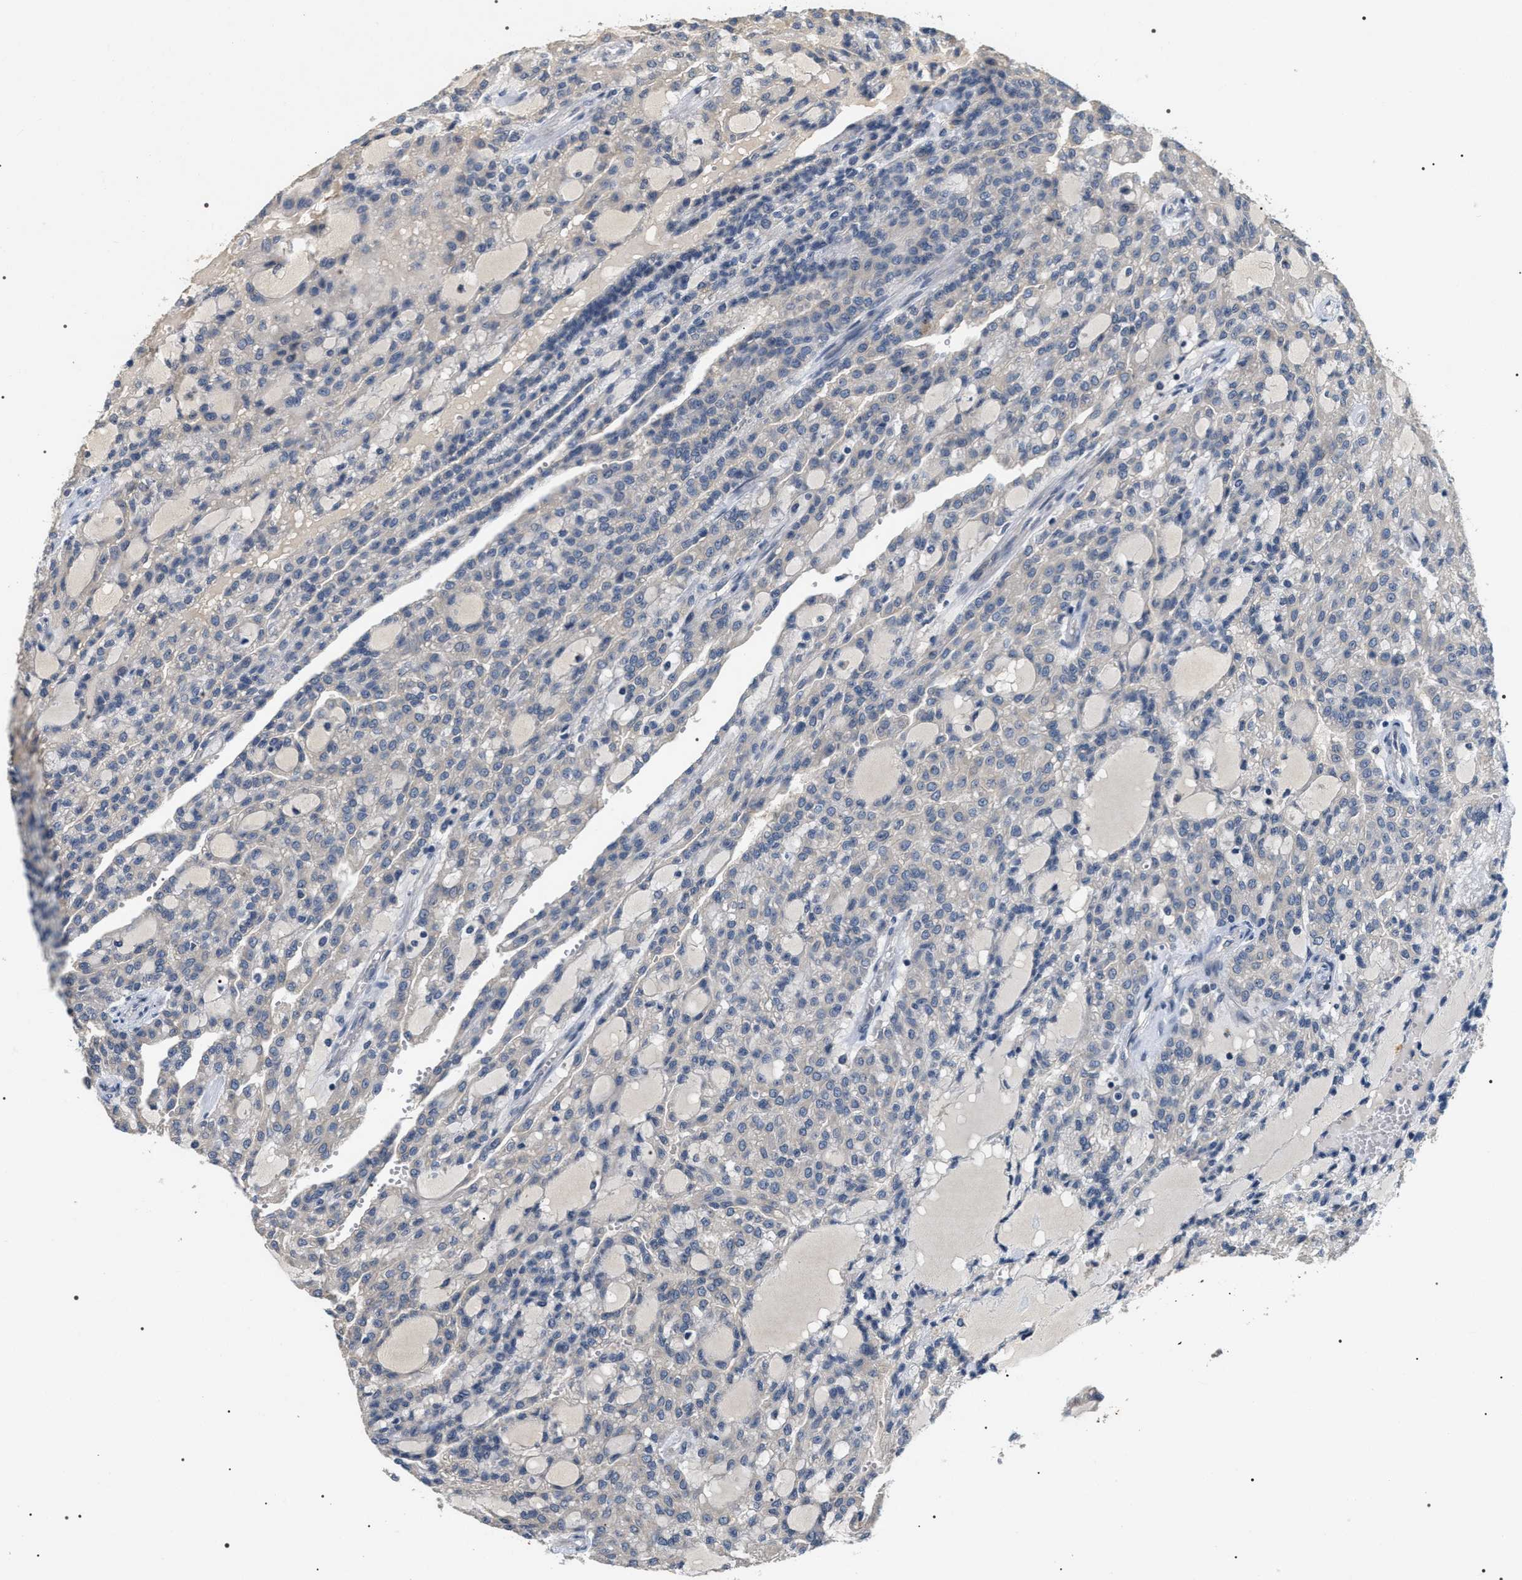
{"staining": {"intensity": "negative", "quantity": "none", "location": "none"}, "tissue": "renal cancer", "cell_type": "Tumor cells", "image_type": "cancer", "snomed": [{"axis": "morphology", "description": "Adenocarcinoma, NOS"}, {"axis": "topography", "description": "Kidney"}], "caption": "A micrograph of human renal cancer is negative for staining in tumor cells.", "gene": "IFT81", "patient": {"sex": "male", "age": 63}}